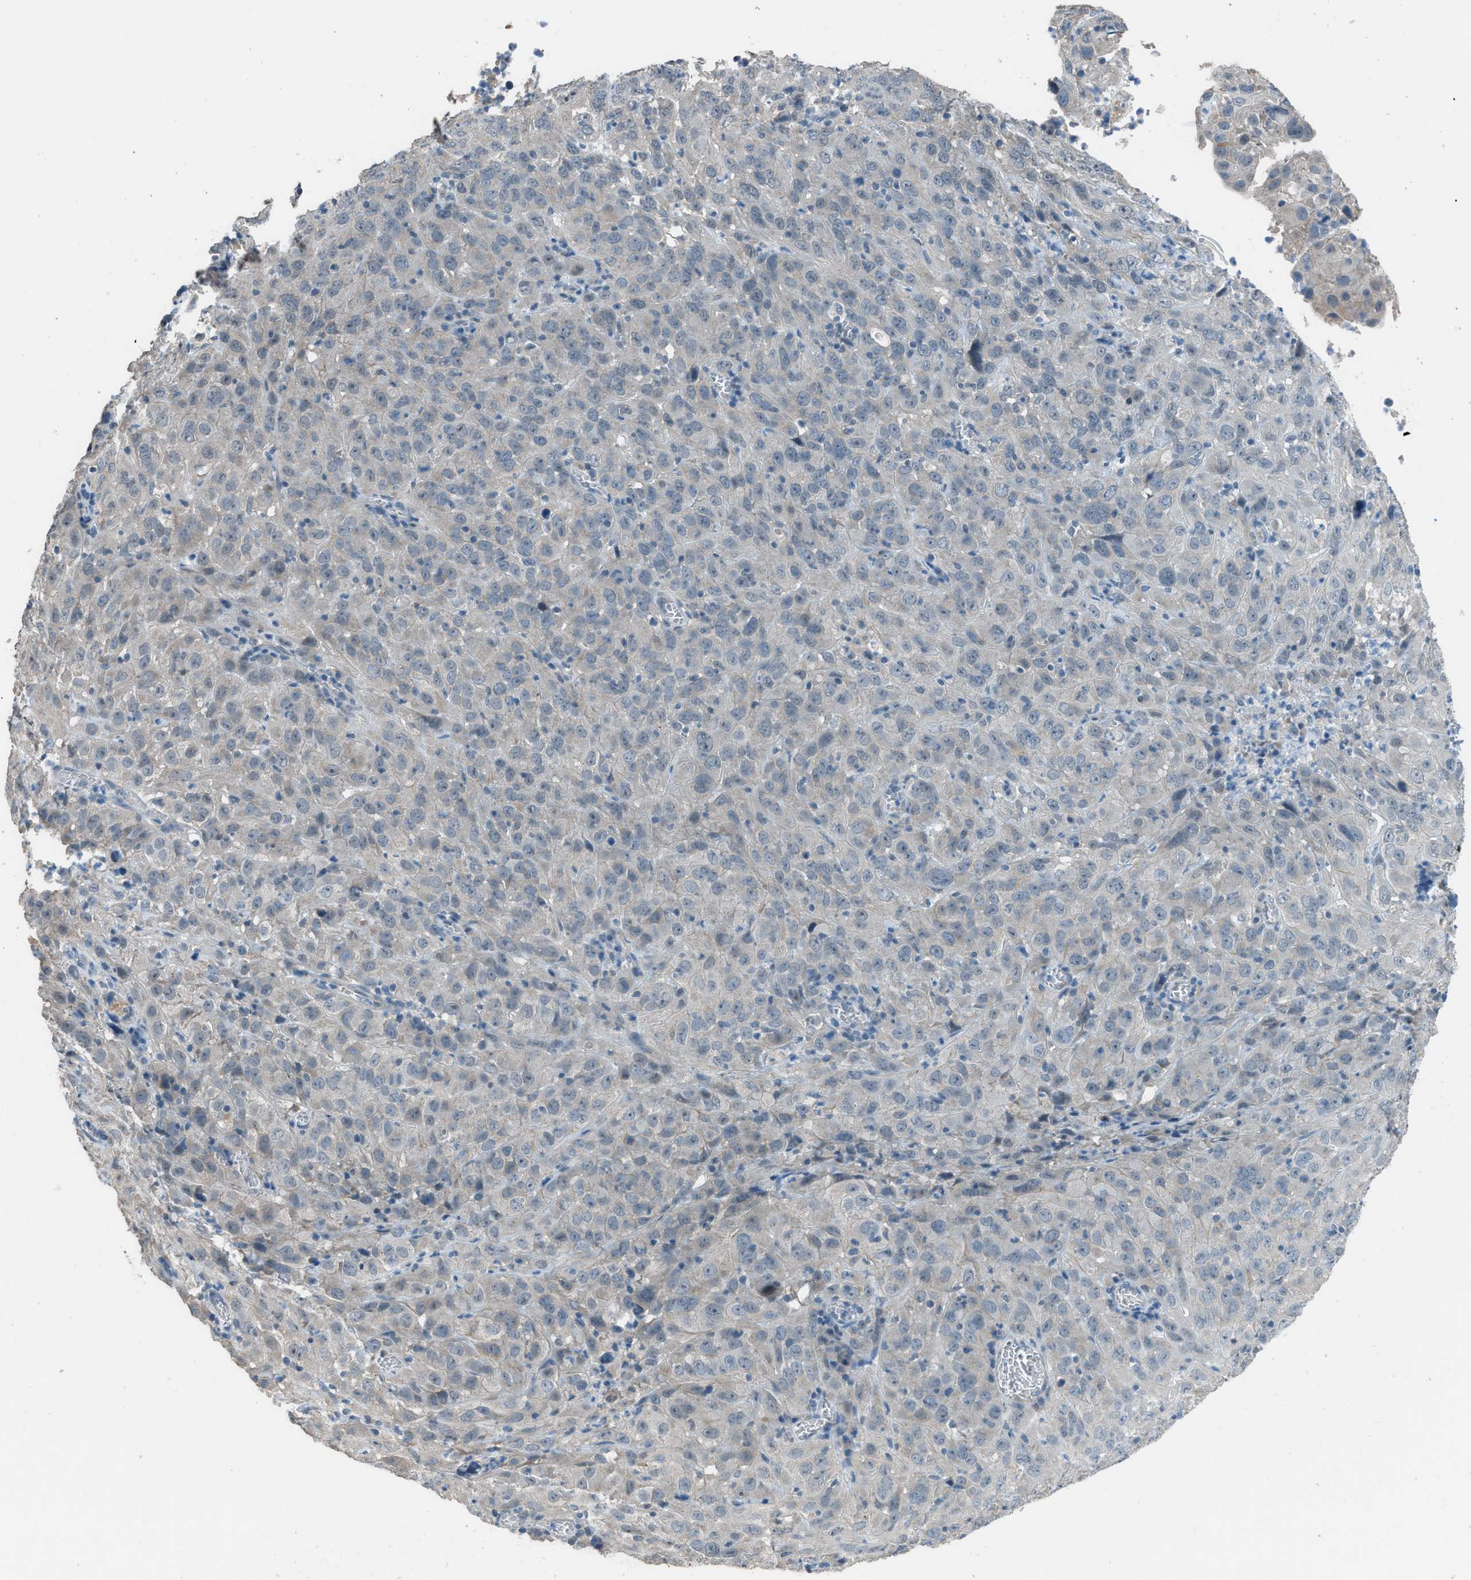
{"staining": {"intensity": "weak", "quantity": "<25%", "location": "cytoplasmic/membranous"}, "tissue": "cervical cancer", "cell_type": "Tumor cells", "image_type": "cancer", "snomed": [{"axis": "morphology", "description": "Squamous cell carcinoma, NOS"}, {"axis": "topography", "description": "Cervix"}], "caption": "IHC image of neoplastic tissue: human cervical cancer (squamous cell carcinoma) stained with DAB (3,3'-diaminobenzidine) reveals no significant protein expression in tumor cells. Brightfield microscopy of IHC stained with DAB (brown) and hematoxylin (blue), captured at high magnification.", "gene": "TIMD4", "patient": {"sex": "female", "age": 32}}